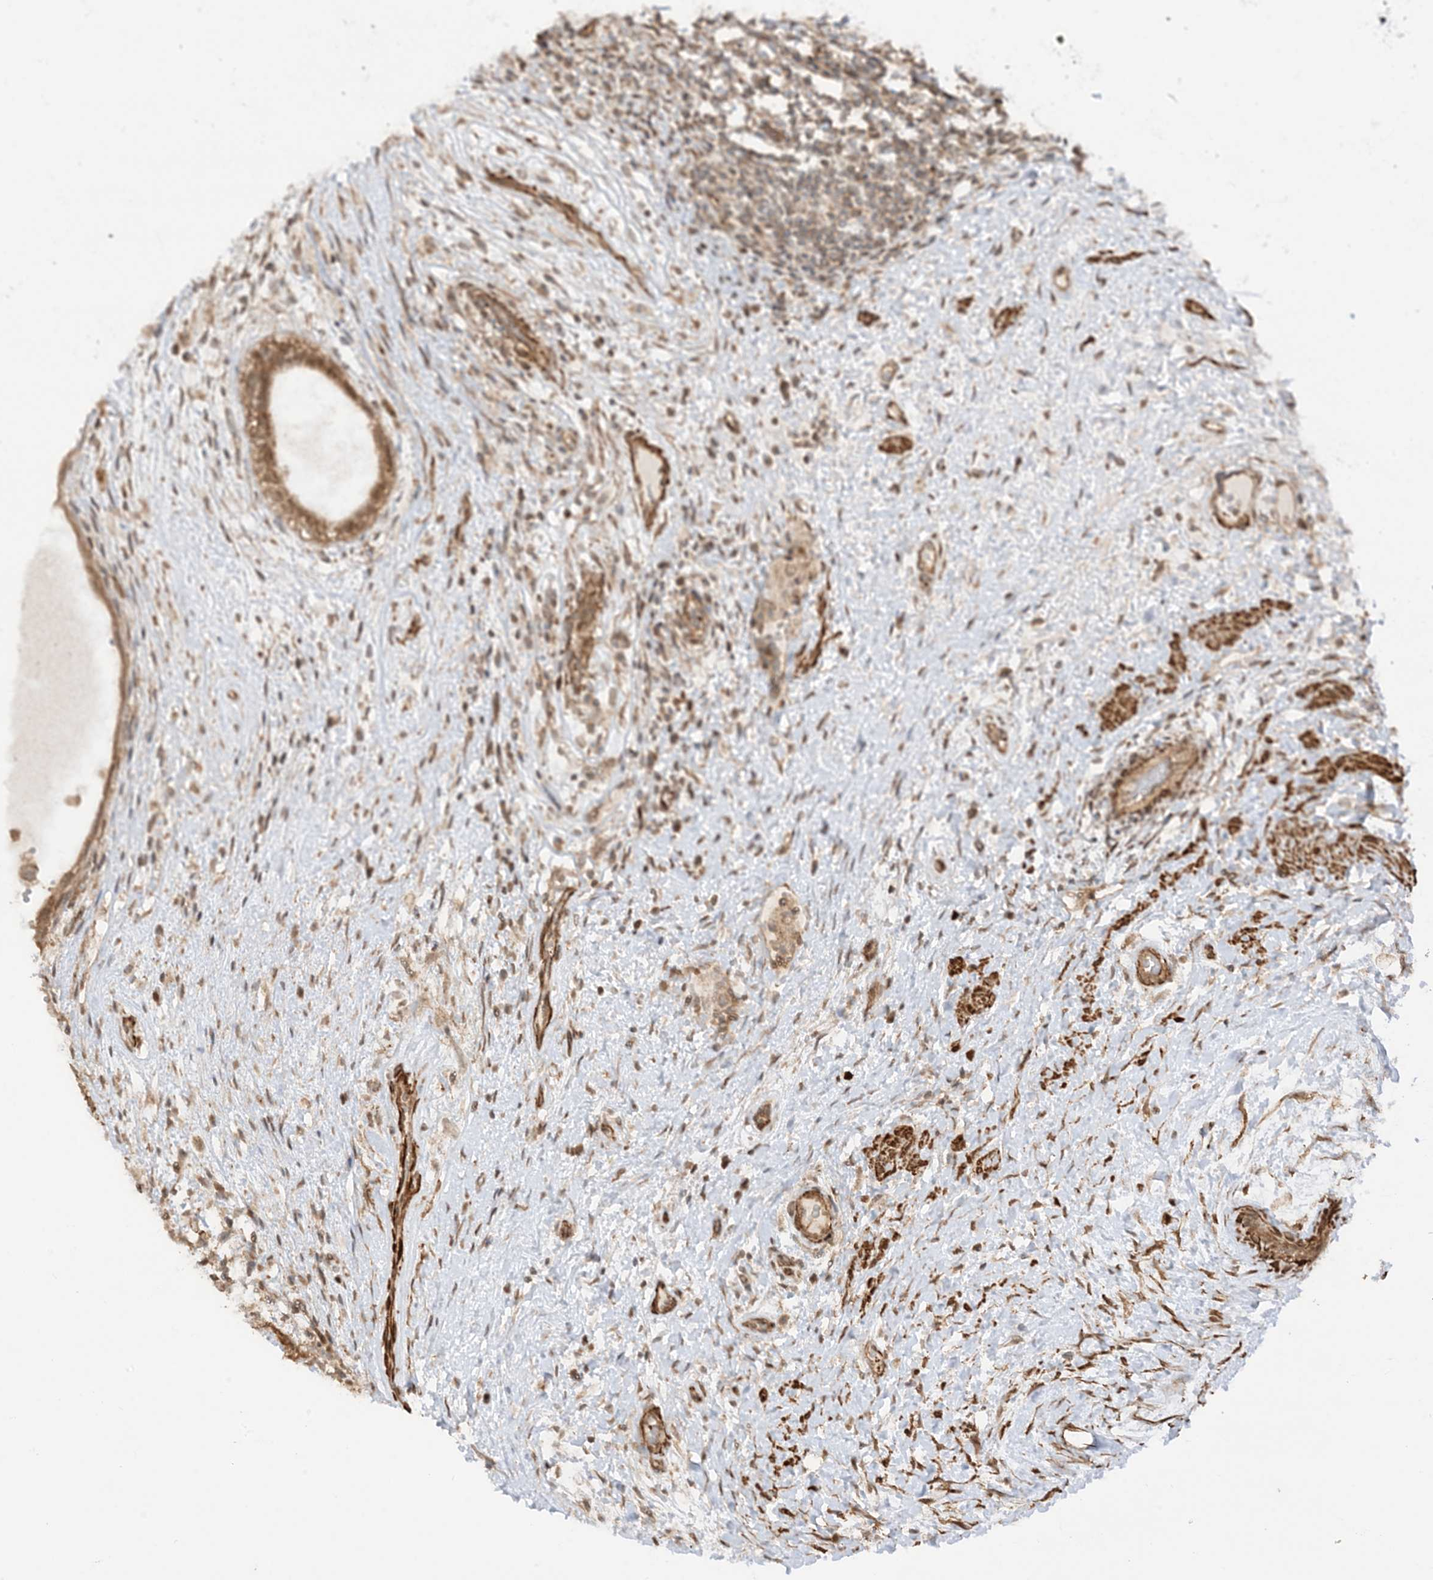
{"staining": {"intensity": "moderate", "quantity": ">75%", "location": "cytoplasmic/membranous,nuclear"}, "tissue": "testis cancer", "cell_type": "Tumor cells", "image_type": "cancer", "snomed": [{"axis": "morphology", "description": "Carcinoma, Embryonal, NOS"}, {"axis": "topography", "description": "Testis"}], "caption": "Testis embryonal carcinoma was stained to show a protein in brown. There is medium levels of moderate cytoplasmic/membranous and nuclear staining in about >75% of tumor cells.", "gene": "TBCC", "patient": {"sex": "male", "age": 26}}